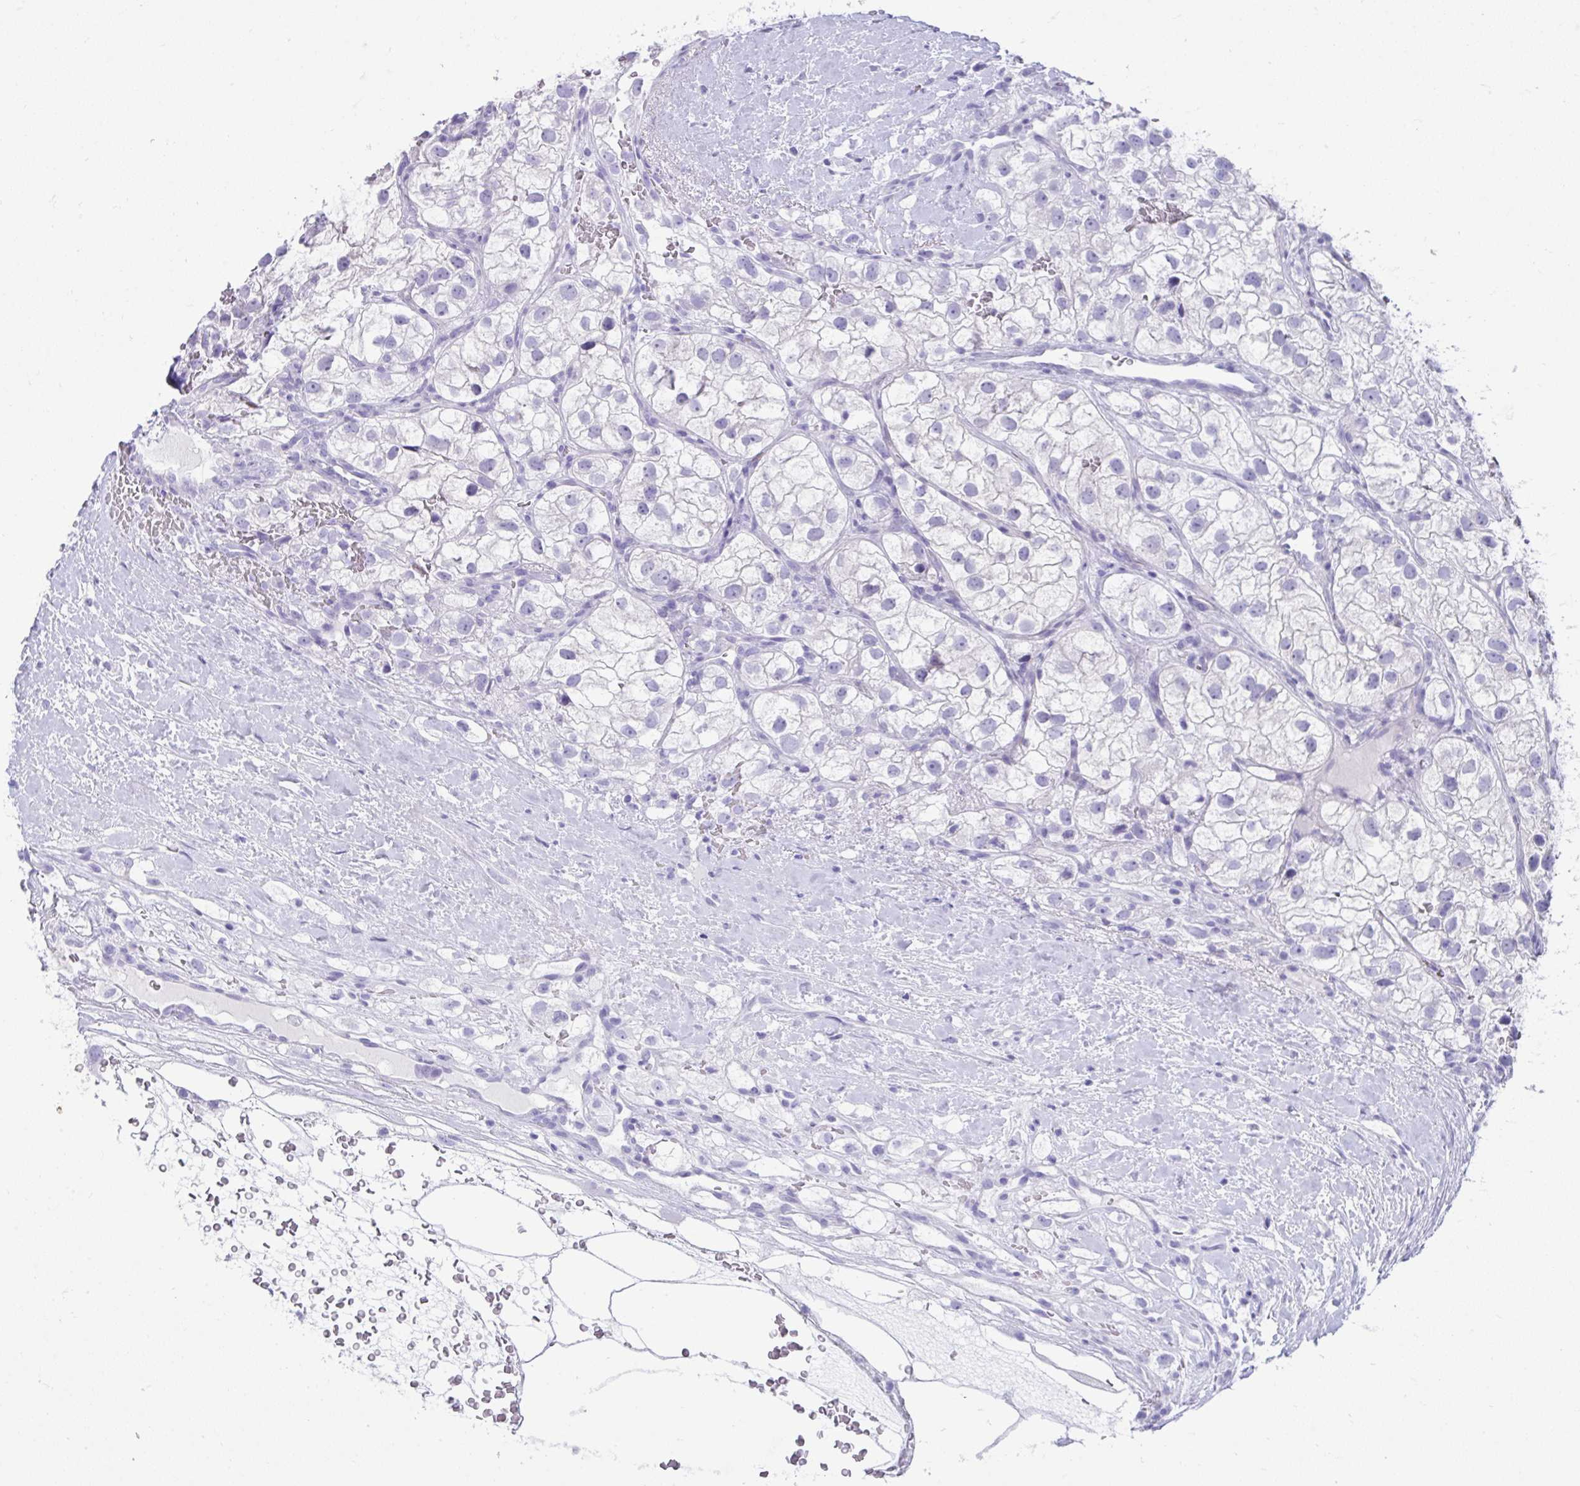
{"staining": {"intensity": "negative", "quantity": "none", "location": "none"}, "tissue": "renal cancer", "cell_type": "Tumor cells", "image_type": "cancer", "snomed": [{"axis": "morphology", "description": "Adenocarcinoma, NOS"}, {"axis": "topography", "description": "Kidney"}], "caption": "Protein analysis of adenocarcinoma (renal) reveals no significant positivity in tumor cells.", "gene": "PSCA", "patient": {"sex": "male", "age": 59}}